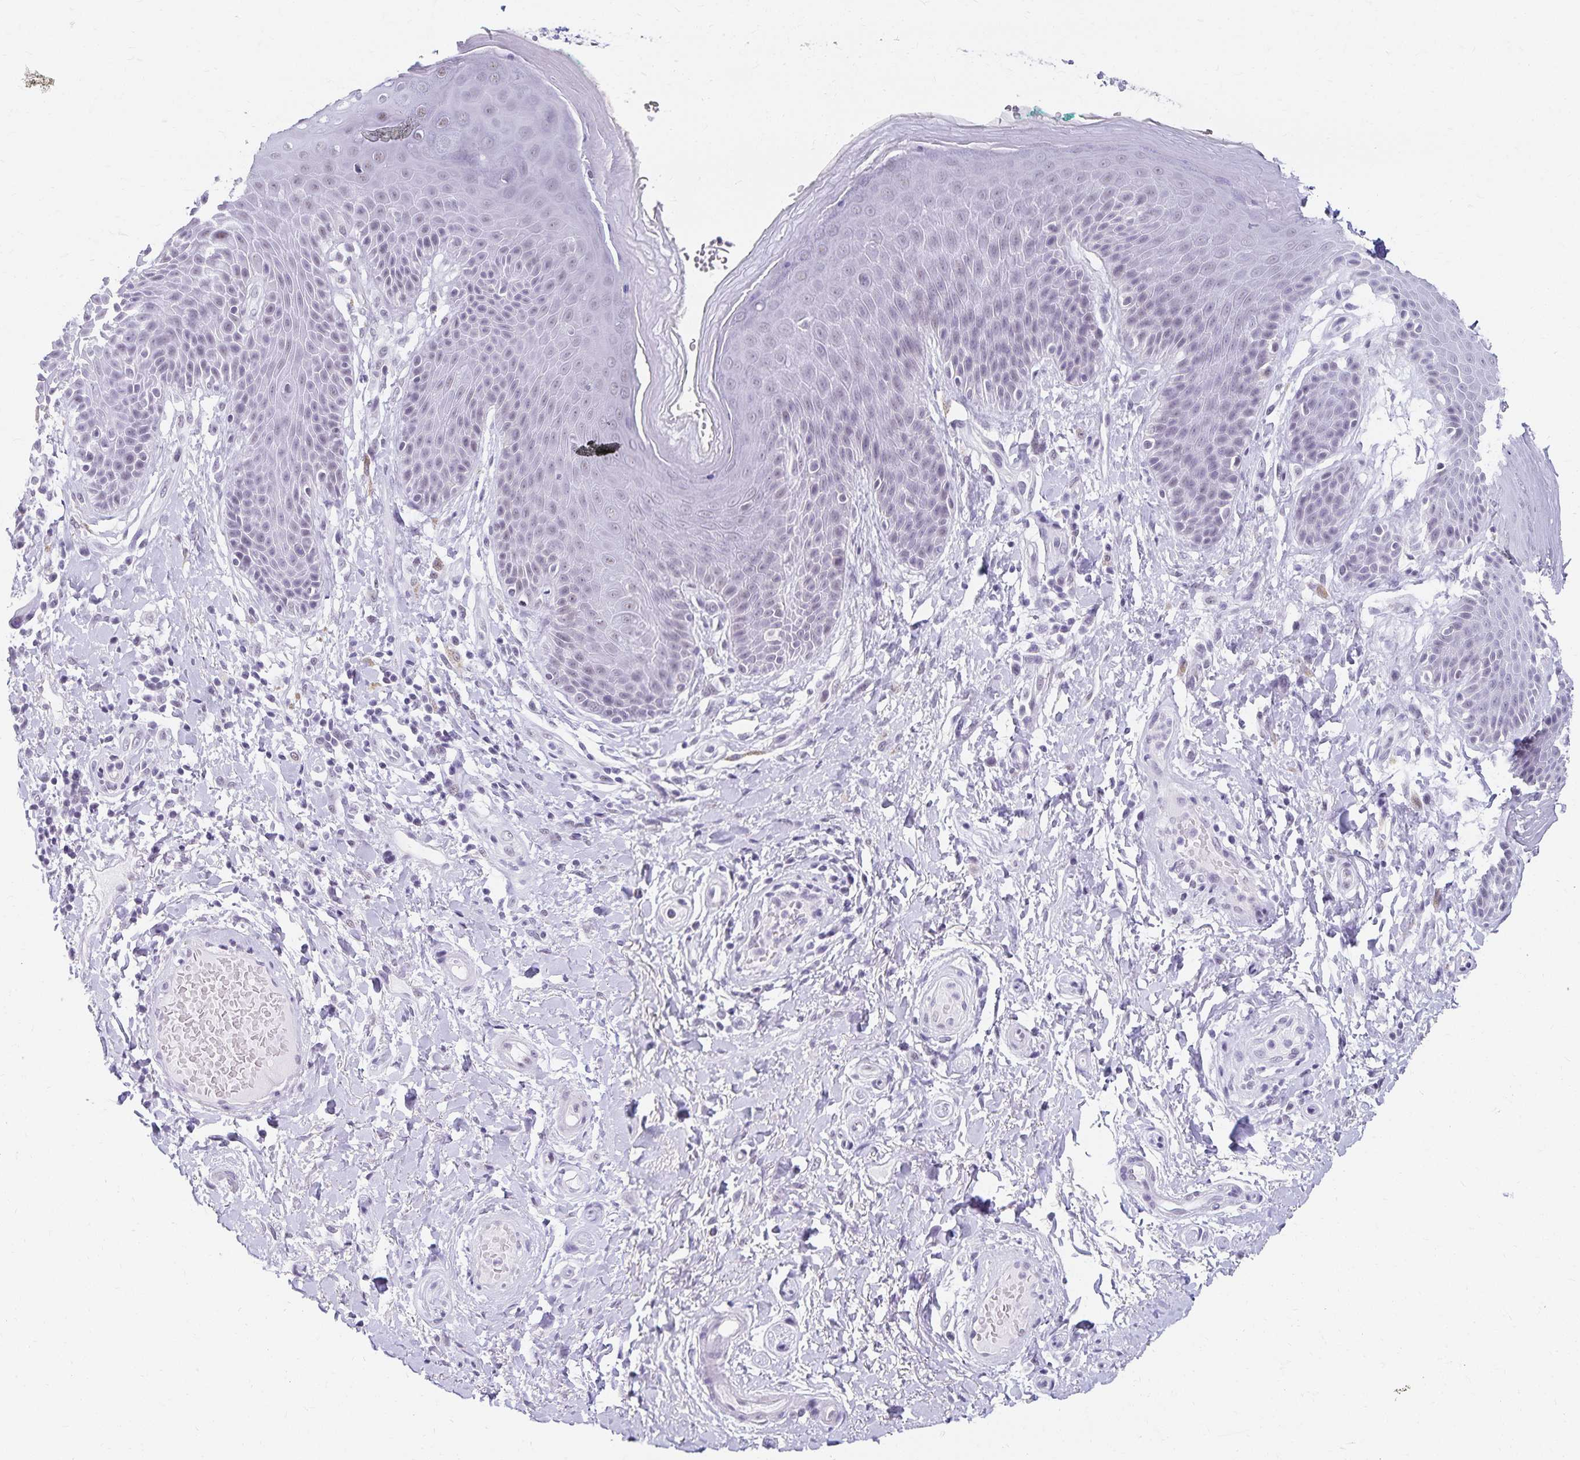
{"staining": {"intensity": "negative", "quantity": "none", "location": "none"}, "tissue": "skin", "cell_type": "Epidermal cells", "image_type": "normal", "snomed": [{"axis": "morphology", "description": "Normal tissue, NOS"}, {"axis": "topography", "description": "Anal"}, {"axis": "topography", "description": "Peripheral nerve tissue"}], "caption": "The immunohistochemistry (IHC) histopathology image has no significant expression in epidermal cells of skin. (DAB (3,3'-diaminobenzidine) immunohistochemistry, high magnification).", "gene": "C20orf85", "patient": {"sex": "male", "age": 51}}